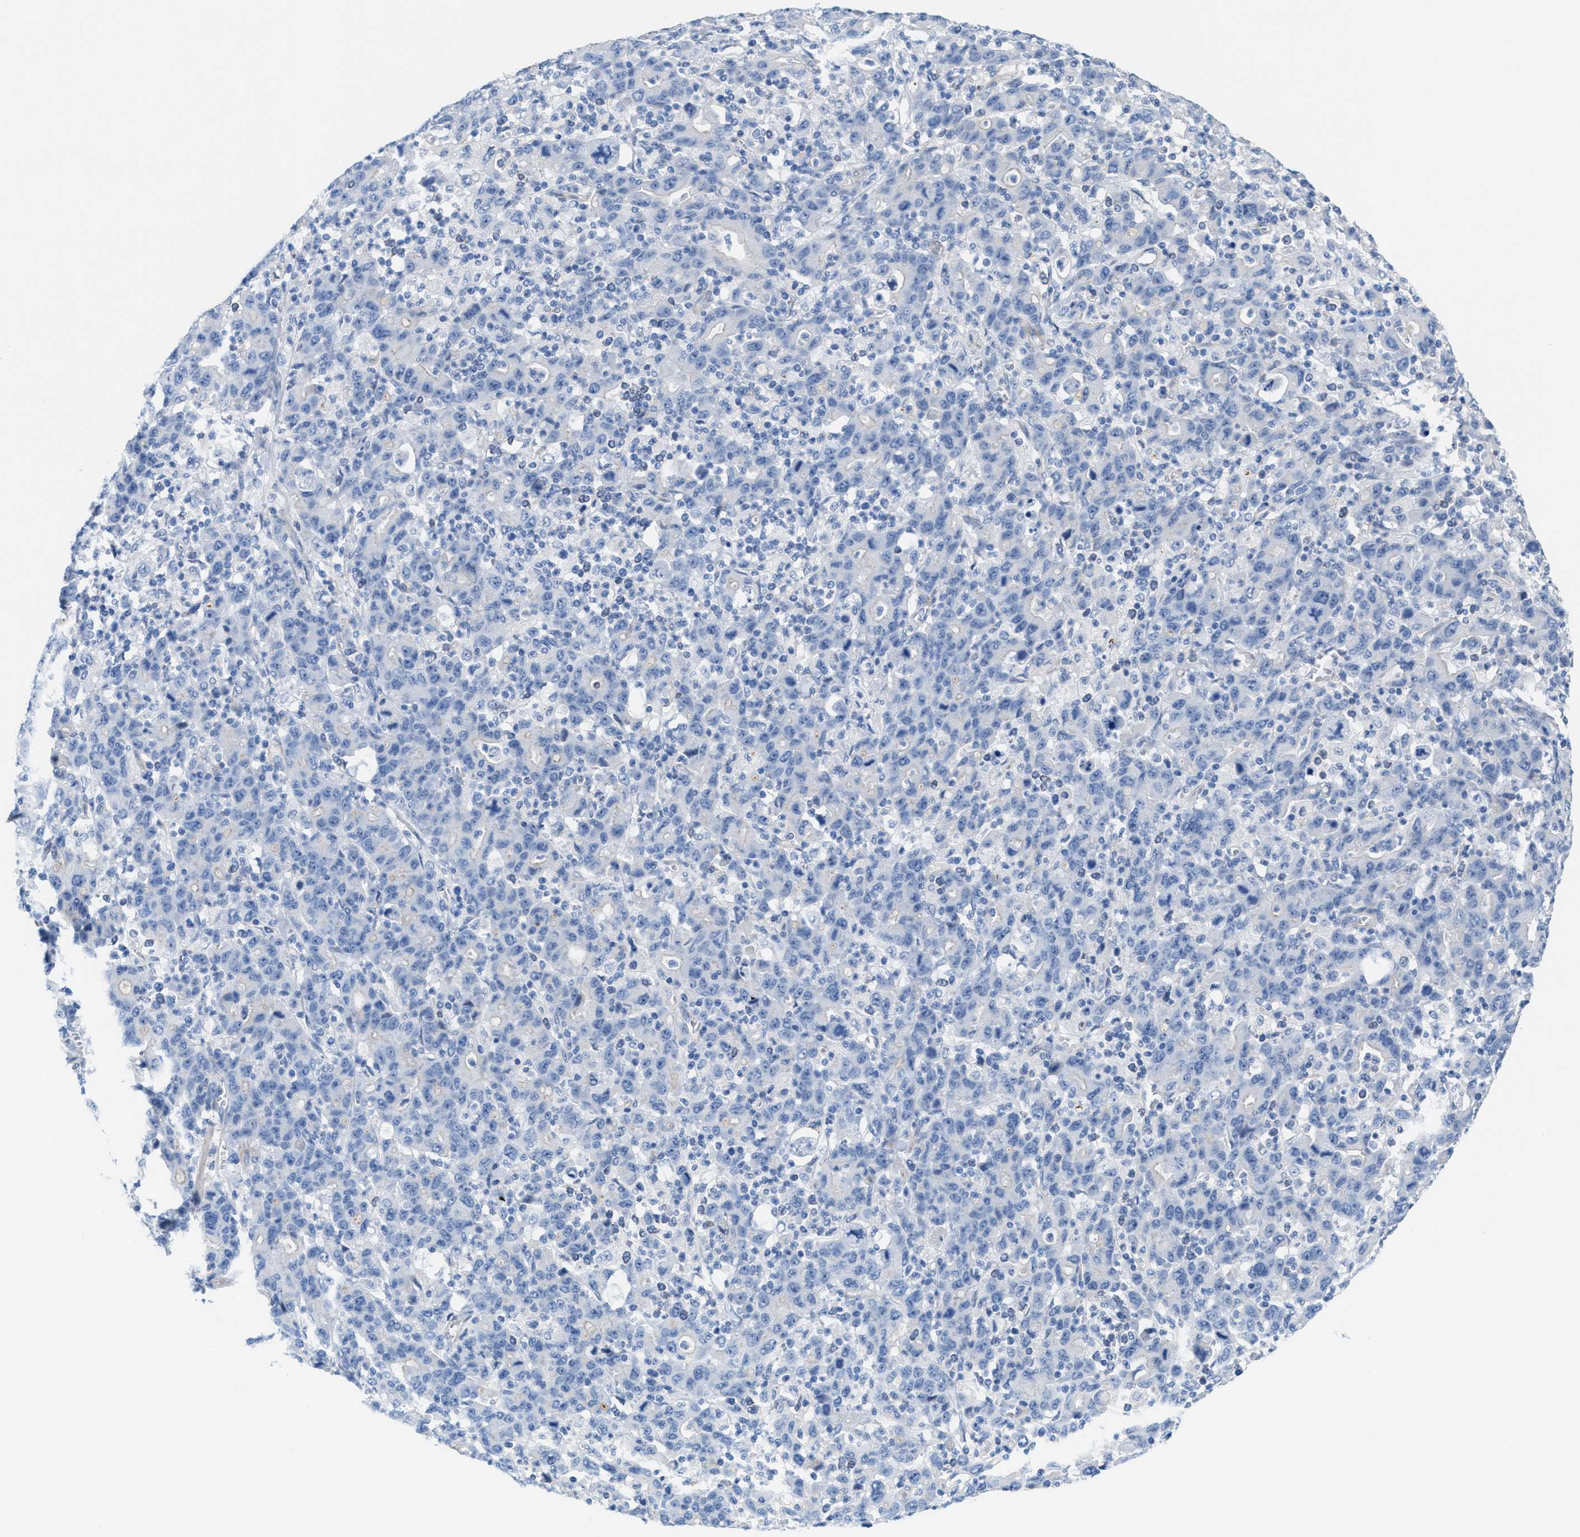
{"staining": {"intensity": "negative", "quantity": "none", "location": "none"}, "tissue": "stomach cancer", "cell_type": "Tumor cells", "image_type": "cancer", "snomed": [{"axis": "morphology", "description": "Adenocarcinoma, NOS"}, {"axis": "topography", "description": "Stomach, upper"}], "caption": "Tumor cells are negative for brown protein staining in stomach adenocarcinoma.", "gene": "MPP3", "patient": {"sex": "male", "age": 69}}